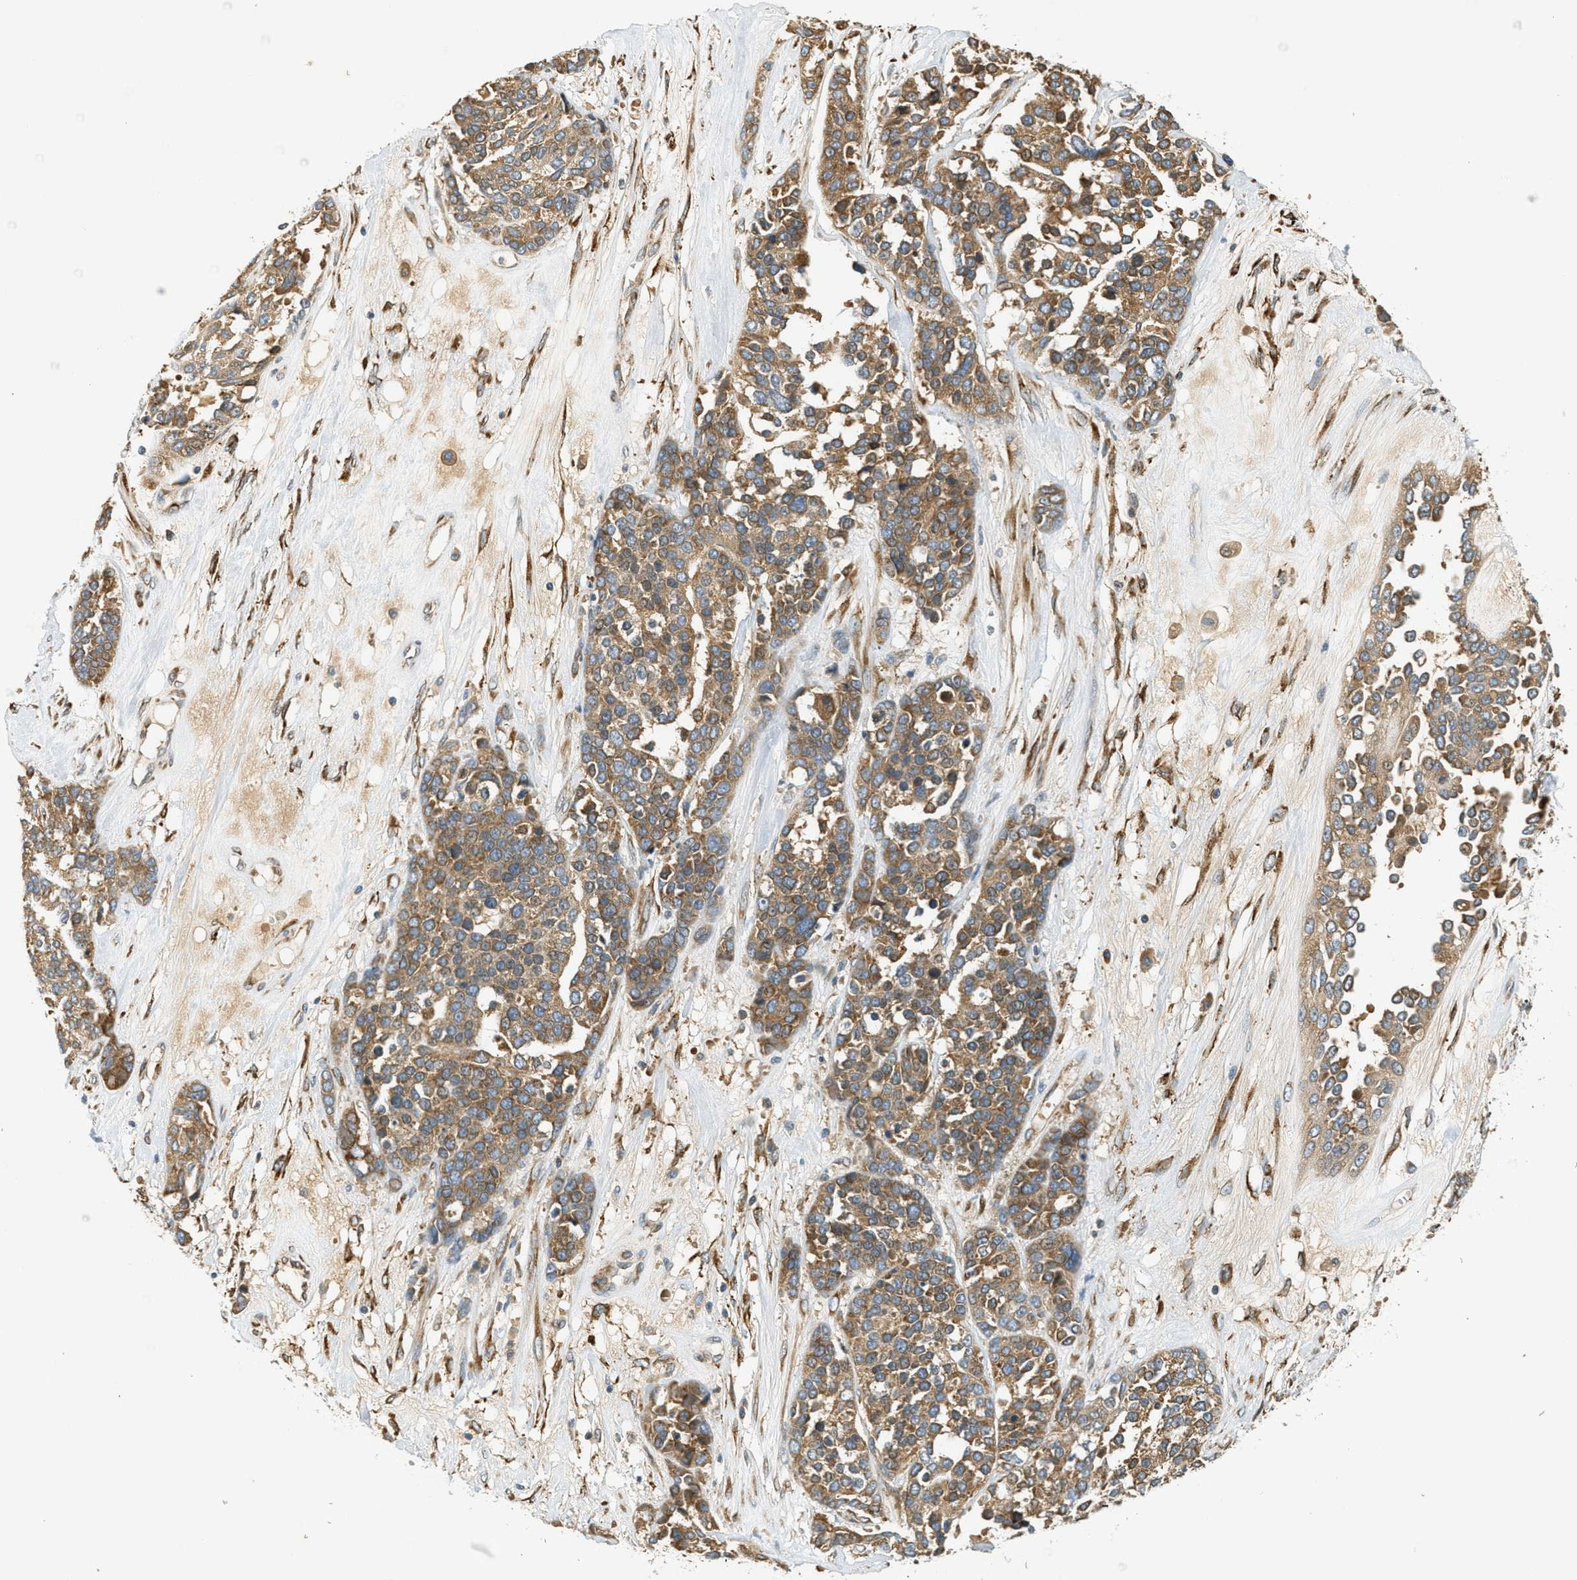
{"staining": {"intensity": "moderate", "quantity": ">75%", "location": "cytoplasmic/membranous"}, "tissue": "ovarian cancer", "cell_type": "Tumor cells", "image_type": "cancer", "snomed": [{"axis": "morphology", "description": "Cystadenocarcinoma, serous, NOS"}, {"axis": "topography", "description": "Ovary"}], "caption": "Brown immunohistochemical staining in ovarian cancer demonstrates moderate cytoplasmic/membranous staining in about >75% of tumor cells.", "gene": "PDK1", "patient": {"sex": "female", "age": 44}}